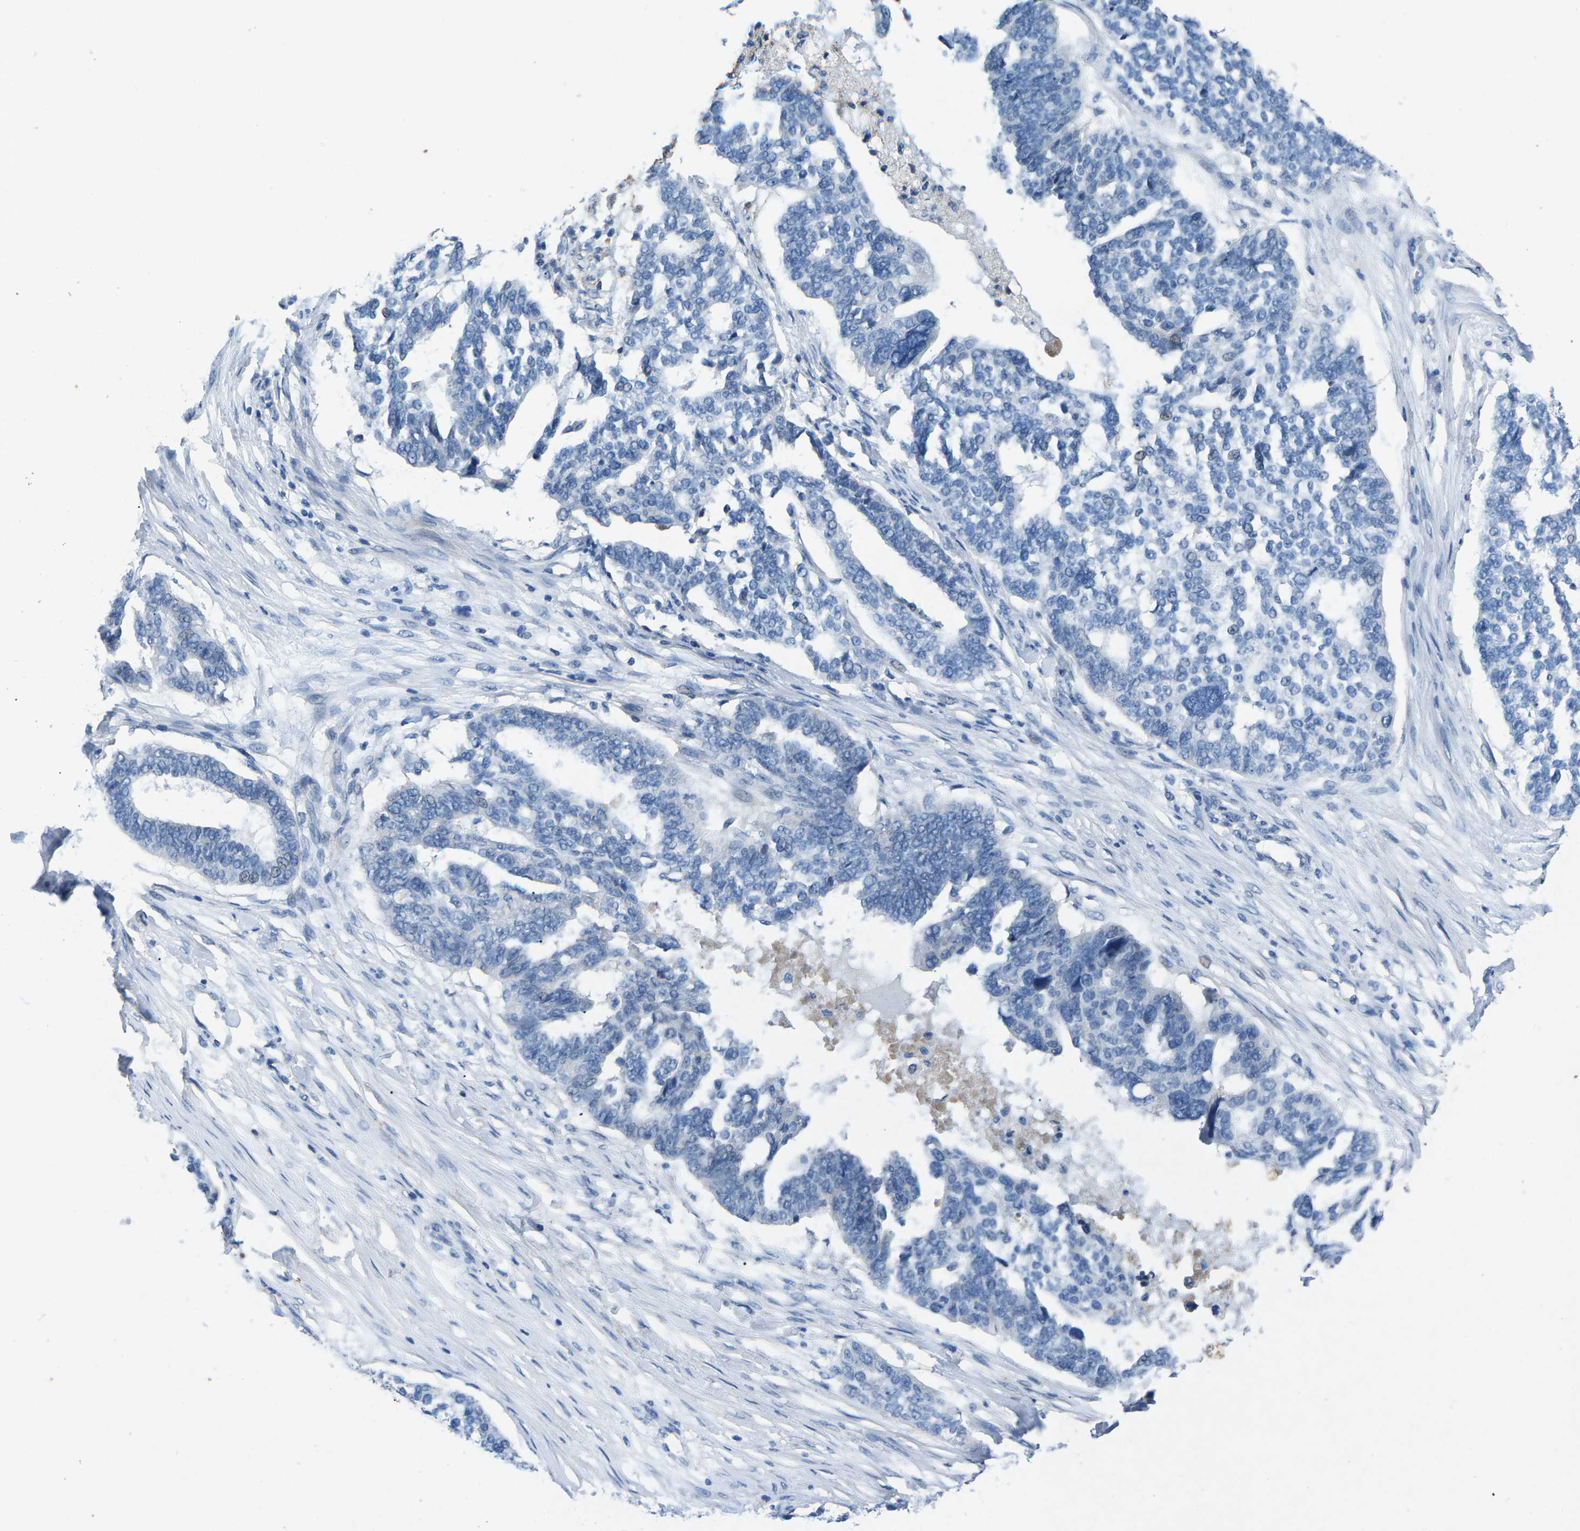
{"staining": {"intensity": "negative", "quantity": "none", "location": "none"}, "tissue": "ovarian cancer", "cell_type": "Tumor cells", "image_type": "cancer", "snomed": [{"axis": "morphology", "description": "Cystadenocarcinoma, serous, NOS"}, {"axis": "topography", "description": "Ovary"}], "caption": "Immunohistochemistry histopathology image of neoplastic tissue: human serous cystadenocarcinoma (ovarian) stained with DAB (3,3'-diaminobenzidine) demonstrates no significant protein staining in tumor cells.", "gene": "PLG", "patient": {"sex": "female", "age": 59}}